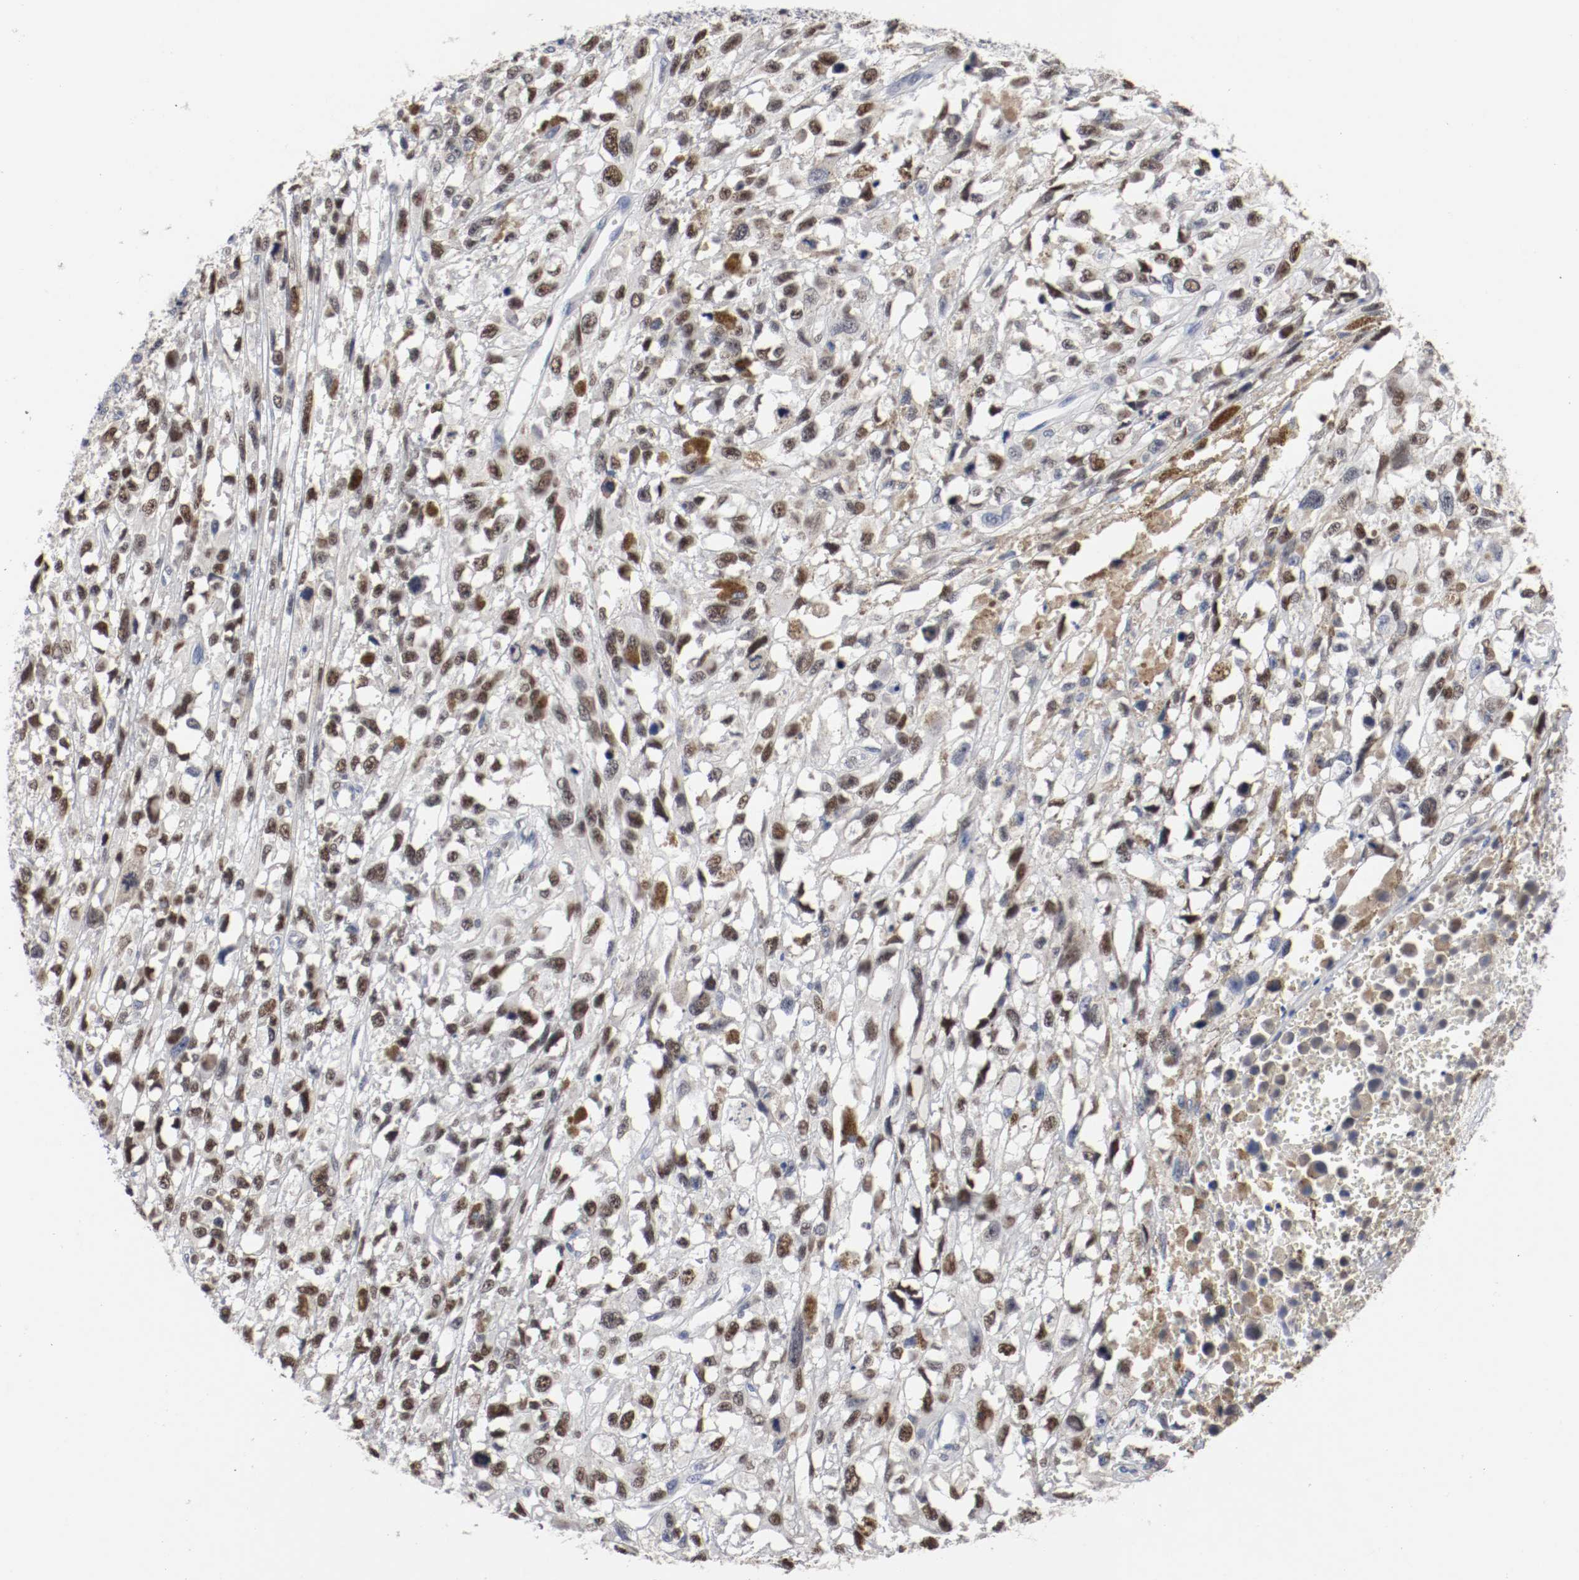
{"staining": {"intensity": "moderate", "quantity": ">75%", "location": "nuclear"}, "tissue": "melanoma", "cell_type": "Tumor cells", "image_type": "cancer", "snomed": [{"axis": "morphology", "description": "Malignant melanoma, Metastatic site"}, {"axis": "topography", "description": "Lymph node"}], "caption": "Melanoma stained with DAB immunohistochemistry (IHC) shows medium levels of moderate nuclear expression in approximately >75% of tumor cells.", "gene": "MCM6", "patient": {"sex": "male", "age": 59}}